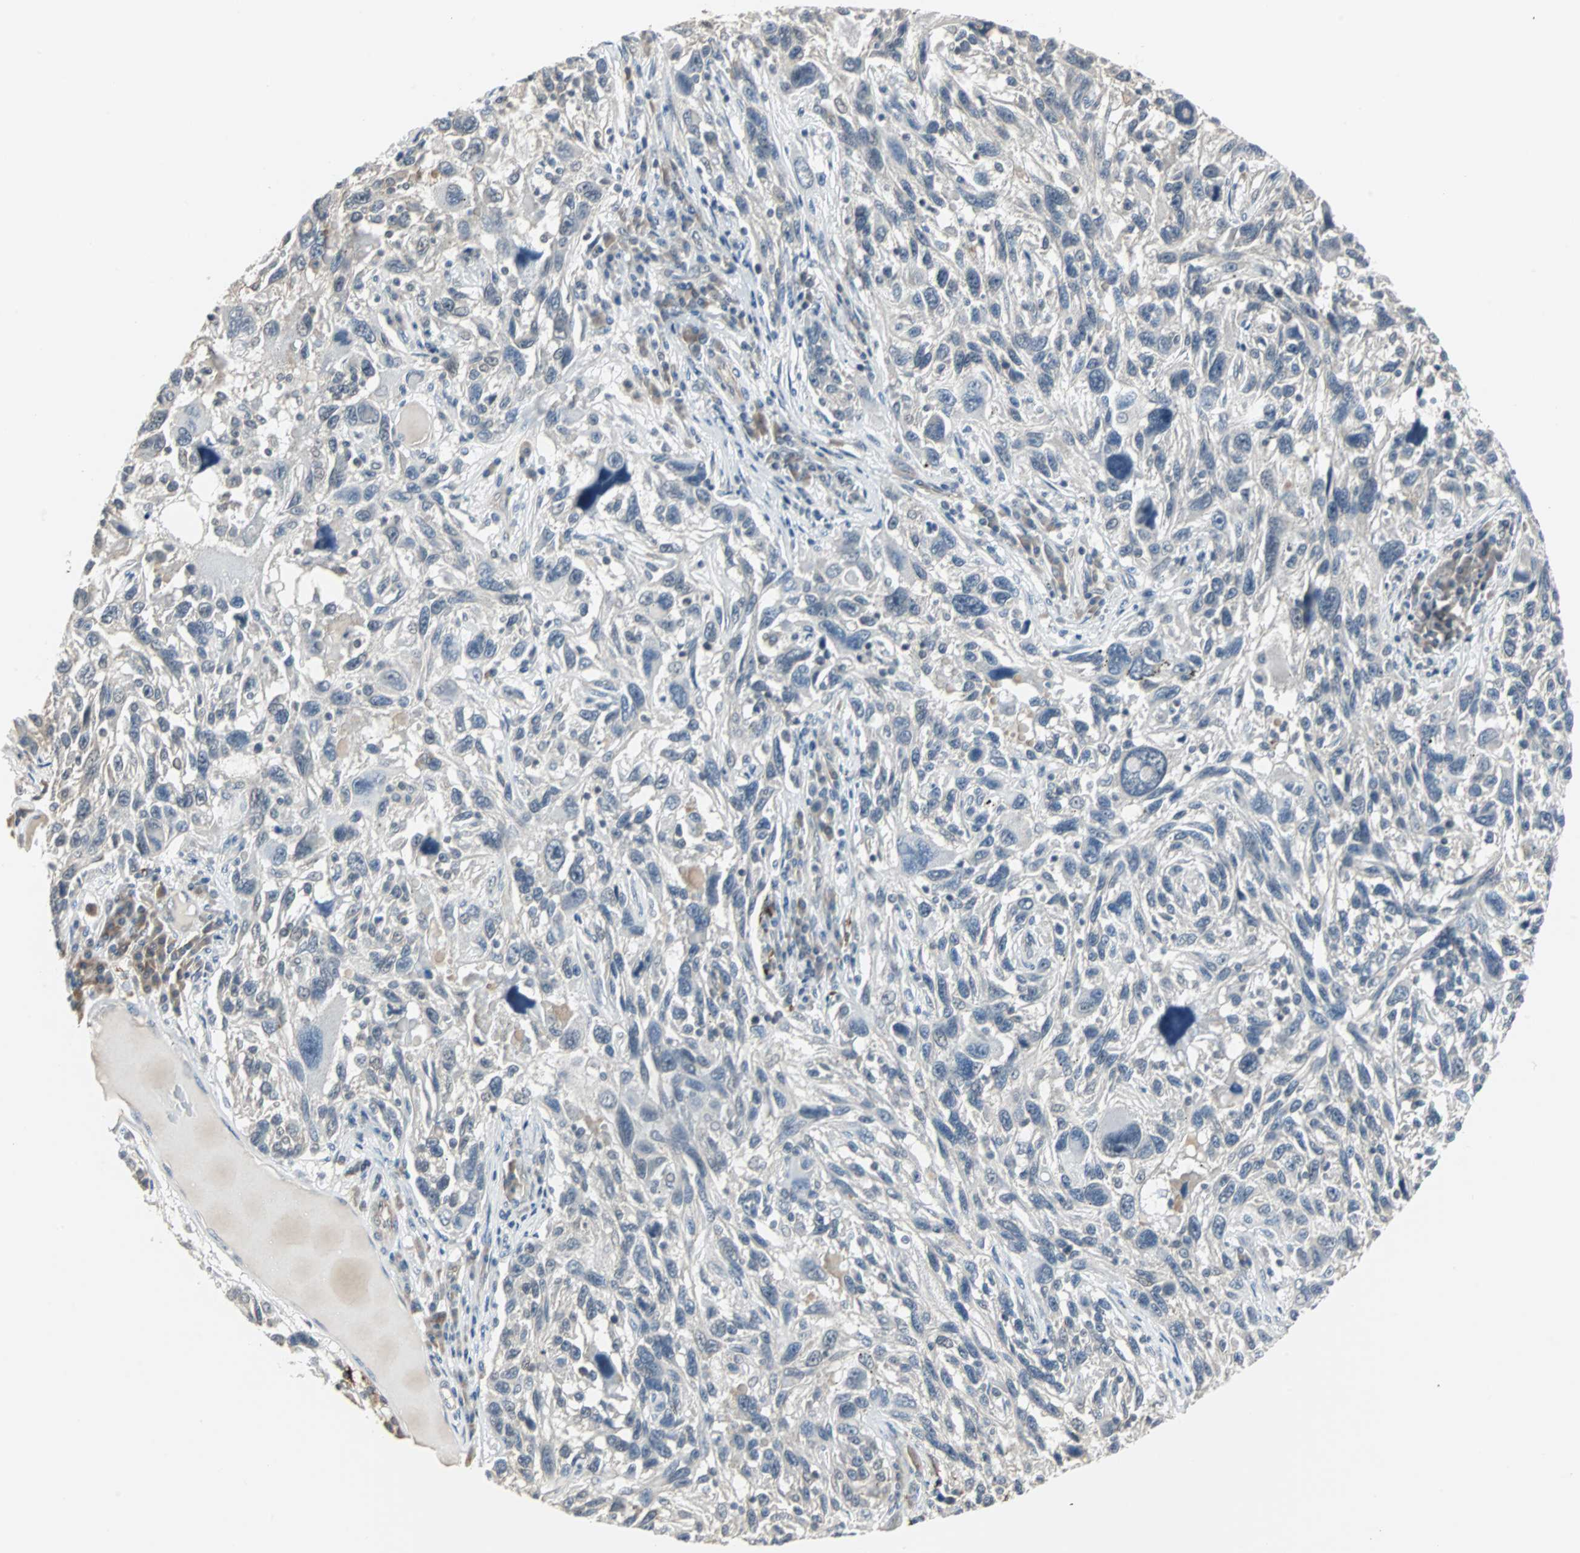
{"staining": {"intensity": "negative", "quantity": "none", "location": "none"}, "tissue": "melanoma", "cell_type": "Tumor cells", "image_type": "cancer", "snomed": [{"axis": "morphology", "description": "Malignant melanoma, NOS"}, {"axis": "topography", "description": "Skin"}], "caption": "Human melanoma stained for a protein using immunohistochemistry shows no positivity in tumor cells.", "gene": "CMC2", "patient": {"sex": "male", "age": 53}}